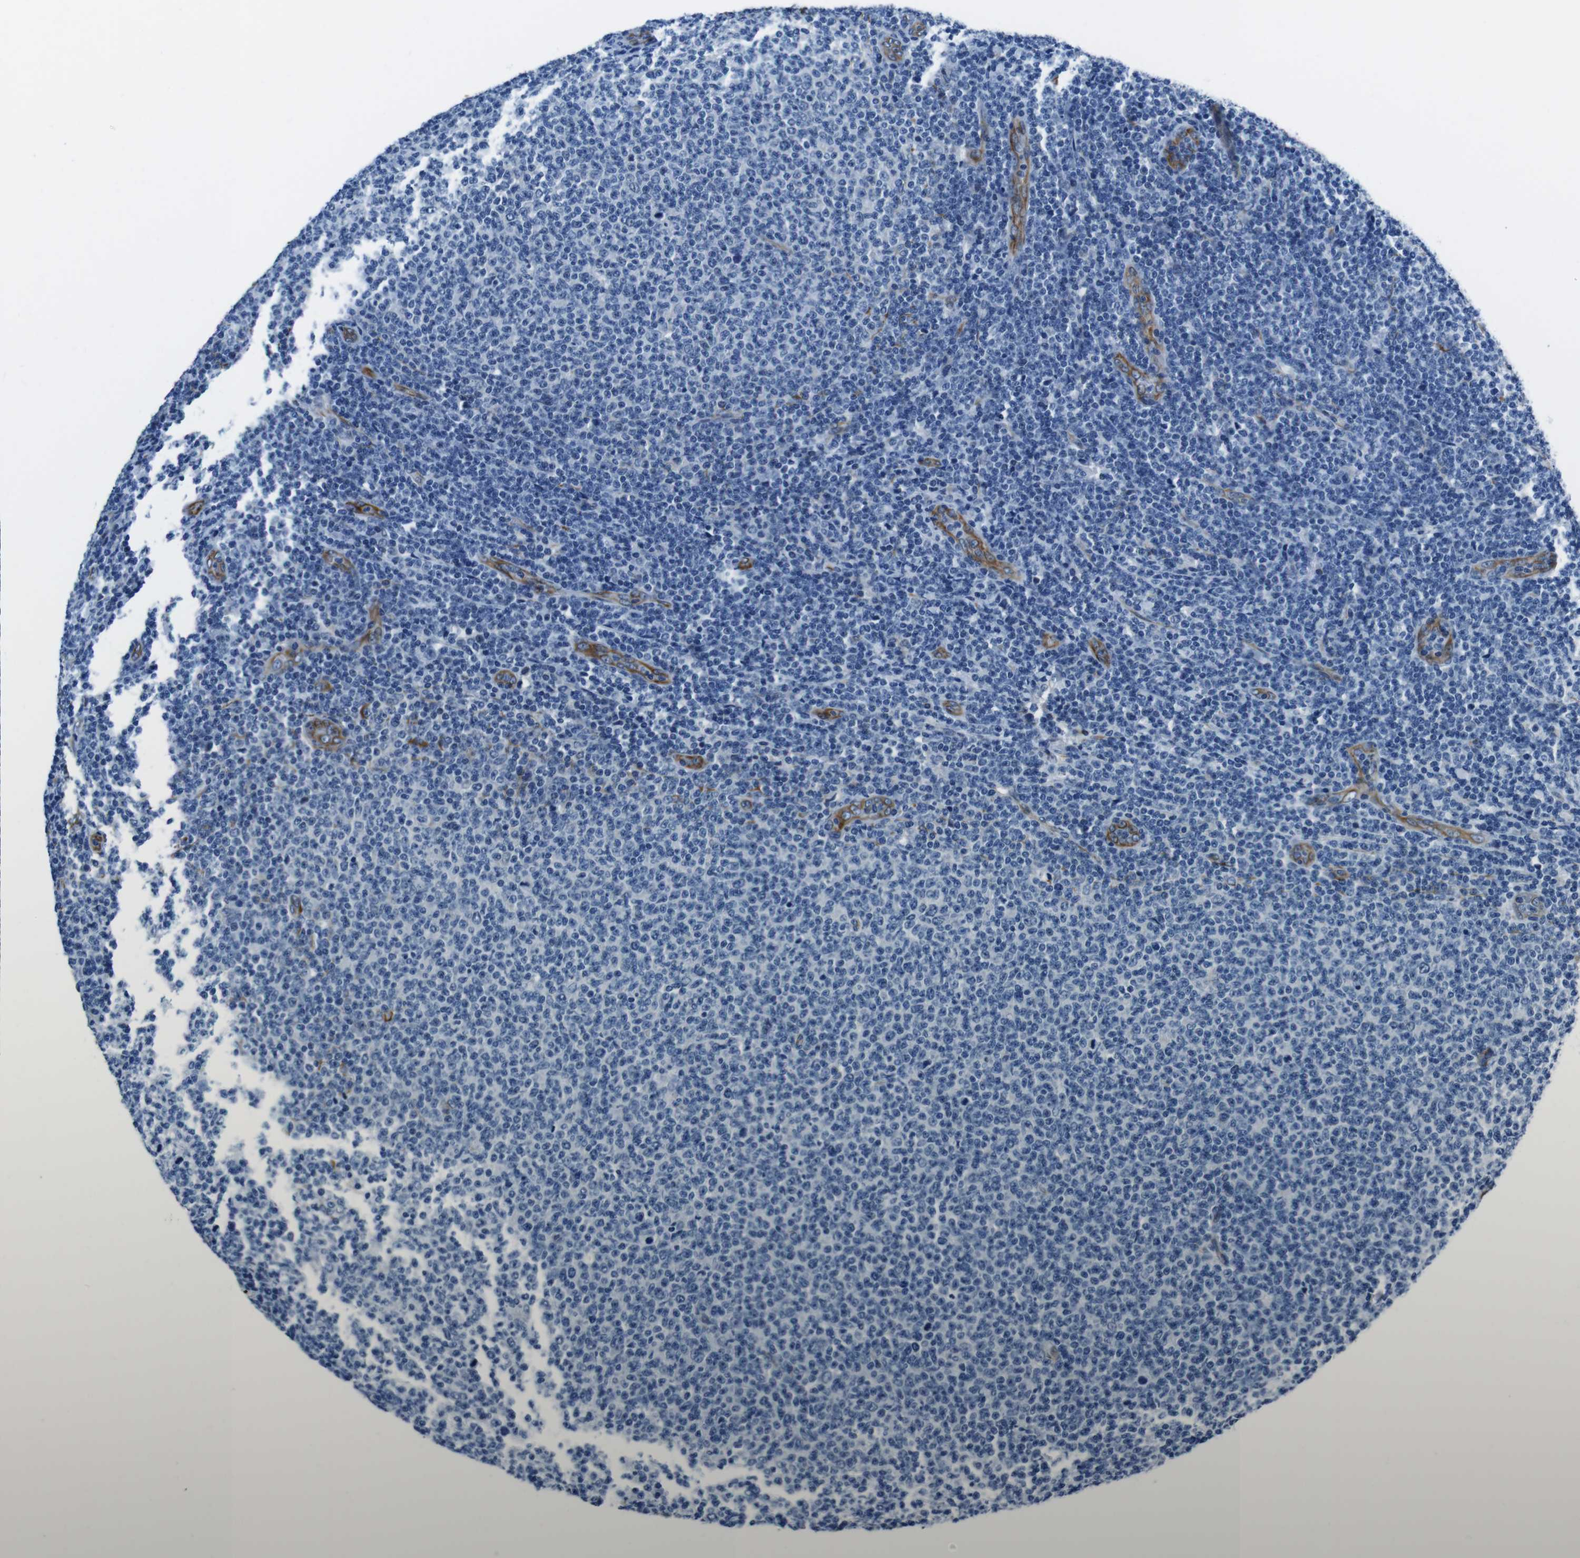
{"staining": {"intensity": "negative", "quantity": "none", "location": "none"}, "tissue": "lymphoma", "cell_type": "Tumor cells", "image_type": "cancer", "snomed": [{"axis": "morphology", "description": "Malignant lymphoma, non-Hodgkin's type, Low grade"}, {"axis": "topography", "description": "Lymph node"}], "caption": "High power microscopy photomicrograph of an immunohistochemistry (IHC) photomicrograph of malignant lymphoma, non-Hodgkin's type (low-grade), revealing no significant staining in tumor cells. The staining was performed using DAB (3,3'-diaminobenzidine) to visualize the protein expression in brown, while the nuclei were stained in blue with hematoxylin (Magnification: 20x).", "gene": "LRRC49", "patient": {"sex": "male", "age": 66}}